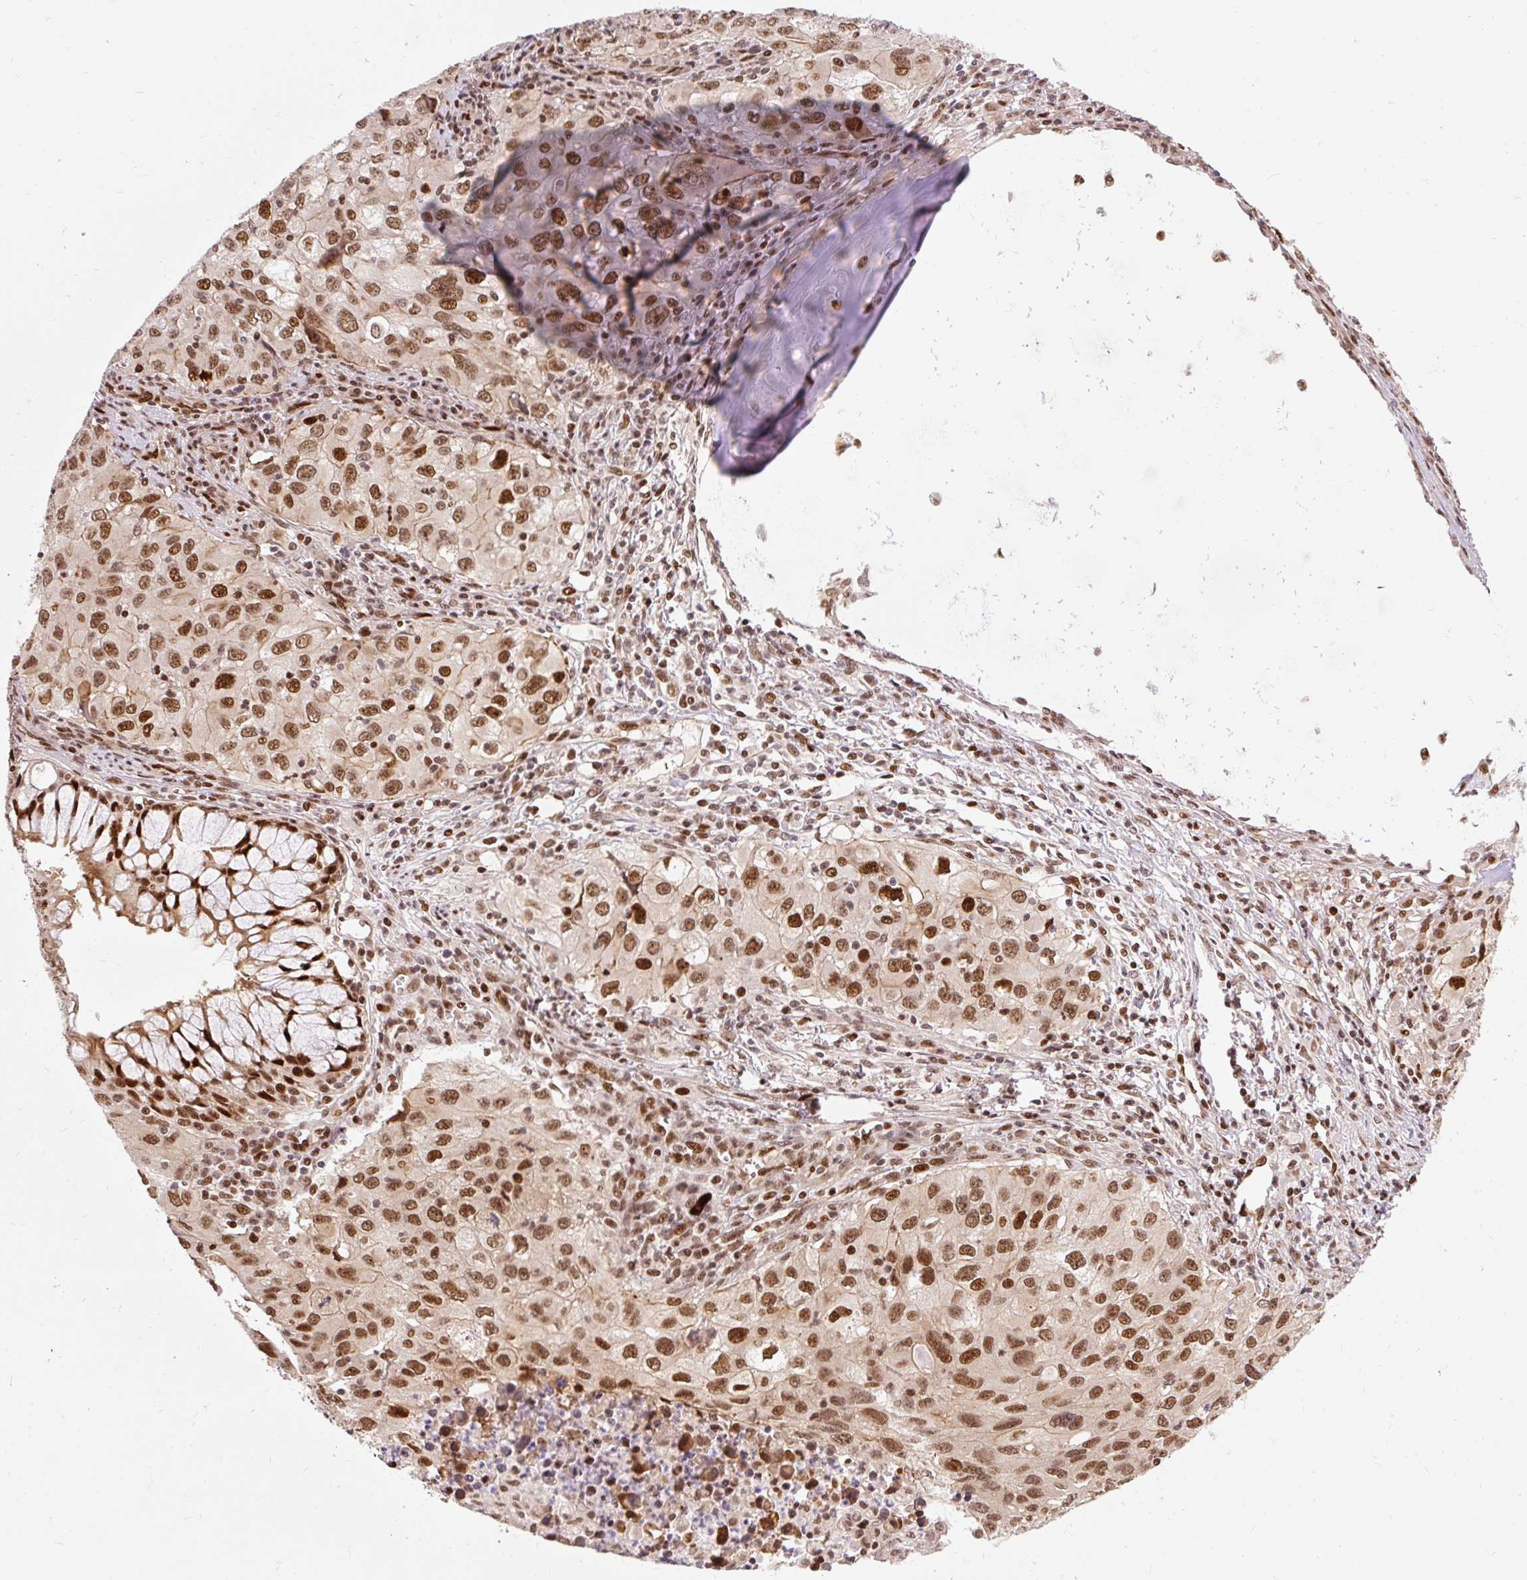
{"staining": {"intensity": "moderate", "quantity": ">75%", "location": "nuclear"}, "tissue": "lung cancer", "cell_type": "Tumor cells", "image_type": "cancer", "snomed": [{"axis": "morphology", "description": "Adenocarcinoma, NOS"}, {"axis": "morphology", "description": "Adenocarcinoma, metastatic, NOS"}, {"axis": "topography", "description": "Lymph node"}, {"axis": "topography", "description": "Lung"}], "caption": "DAB (3,3'-diaminobenzidine) immunohistochemical staining of human metastatic adenocarcinoma (lung) shows moderate nuclear protein staining in approximately >75% of tumor cells. The staining is performed using DAB (3,3'-diaminobenzidine) brown chromogen to label protein expression. The nuclei are counter-stained blue using hematoxylin.", "gene": "MECOM", "patient": {"sex": "female", "age": 42}}